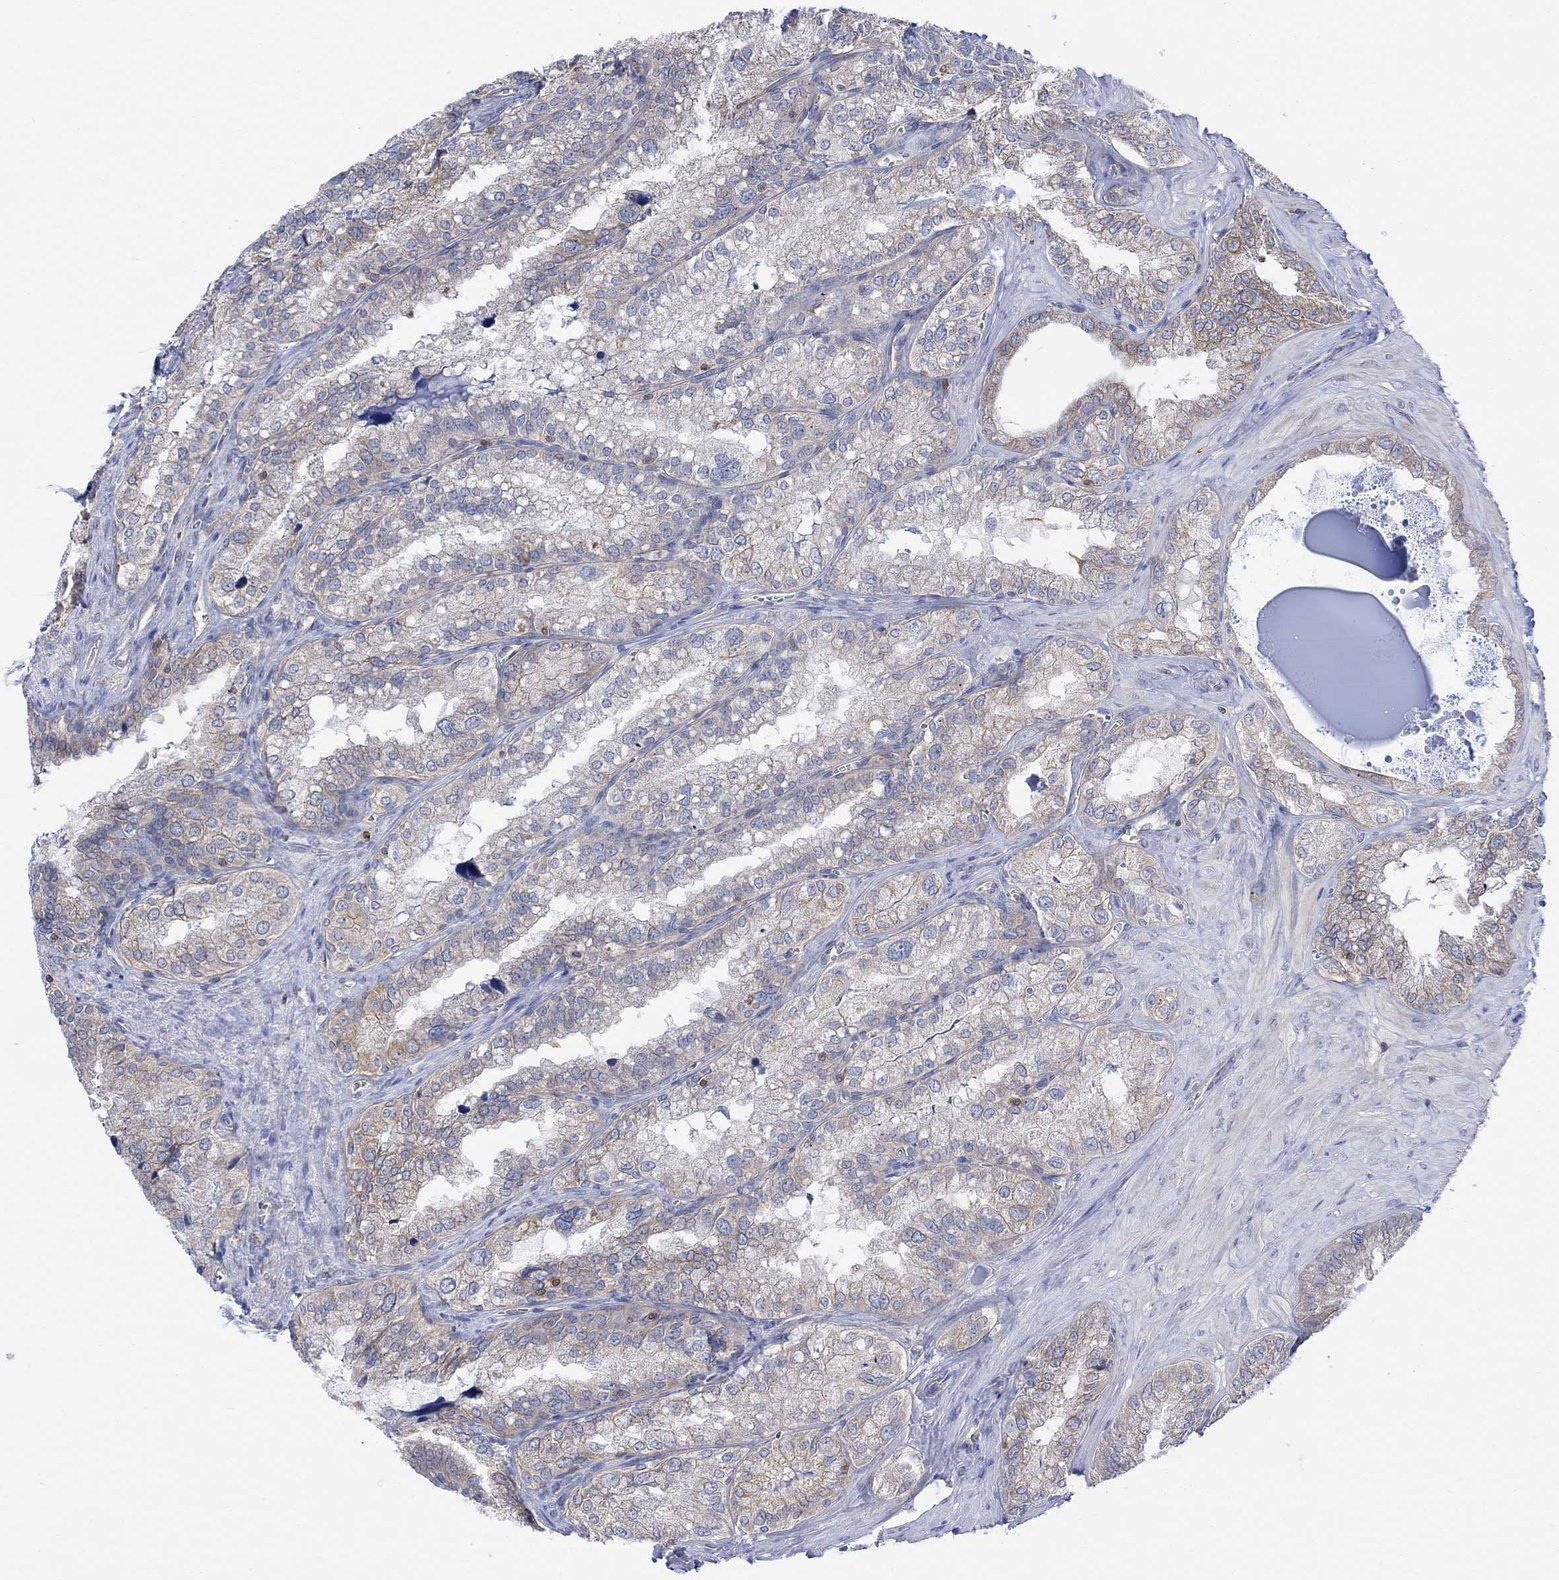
{"staining": {"intensity": "weak", "quantity": "25%-75%", "location": "cytoplasmic/membranous"}, "tissue": "seminal vesicle", "cell_type": "Glandular cells", "image_type": "normal", "snomed": [{"axis": "morphology", "description": "Normal tissue, NOS"}, {"axis": "topography", "description": "Seminal veicle"}], "caption": "Immunohistochemical staining of benign human seminal vesicle reveals weak cytoplasmic/membranous protein expression in about 25%-75% of glandular cells.", "gene": "GBP5", "patient": {"sex": "male", "age": 57}}